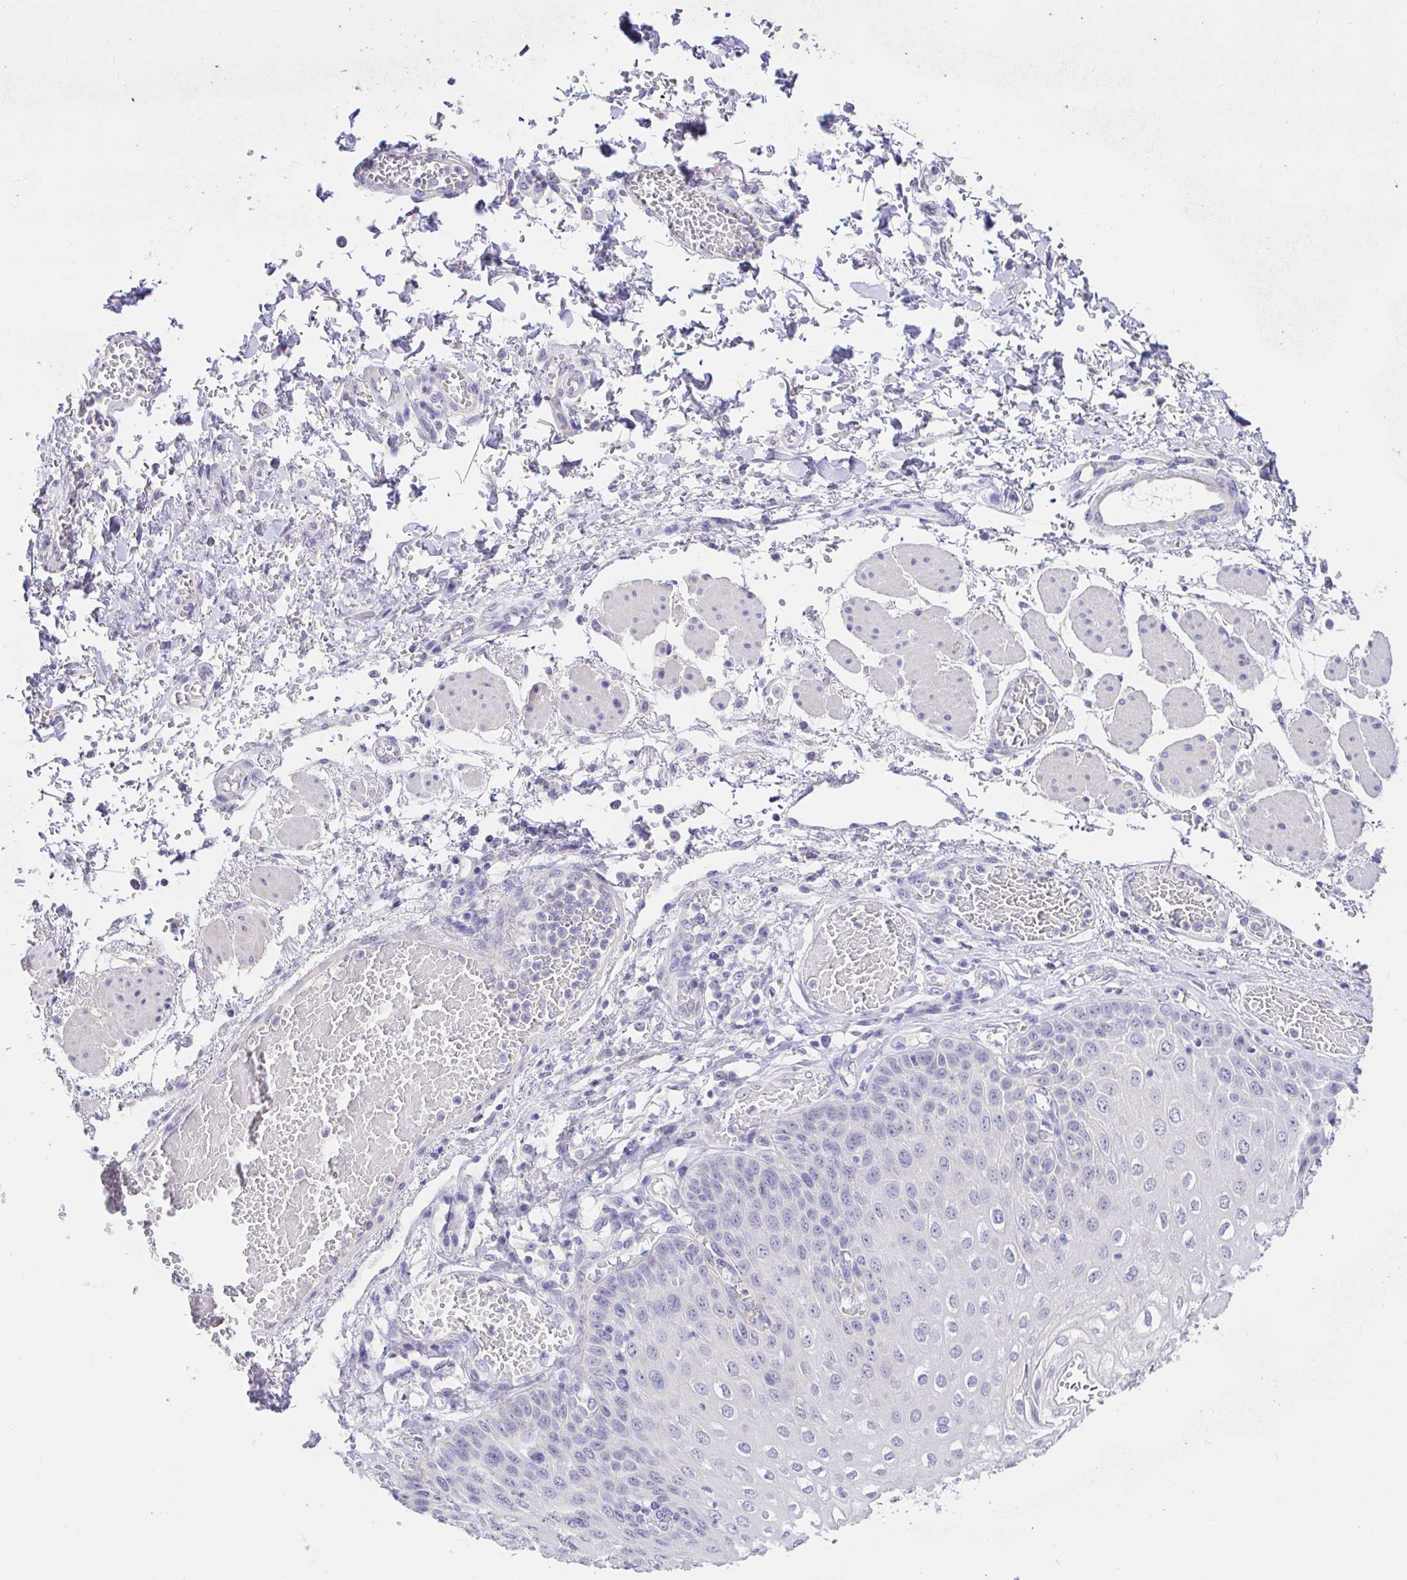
{"staining": {"intensity": "negative", "quantity": "none", "location": "none"}, "tissue": "esophagus", "cell_type": "Squamous epithelial cells", "image_type": "normal", "snomed": [{"axis": "morphology", "description": "Normal tissue, NOS"}, {"axis": "morphology", "description": "Adenocarcinoma, NOS"}, {"axis": "topography", "description": "Esophagus"}], "caption": "Squamous epithelial cells show no significant protein positivity in unremarkable esophagus. (DAB immunohistochemistry with hematoxylin counter stain).", "gene": "CDO1", "patient": {"sex": "male", "age": 81}}